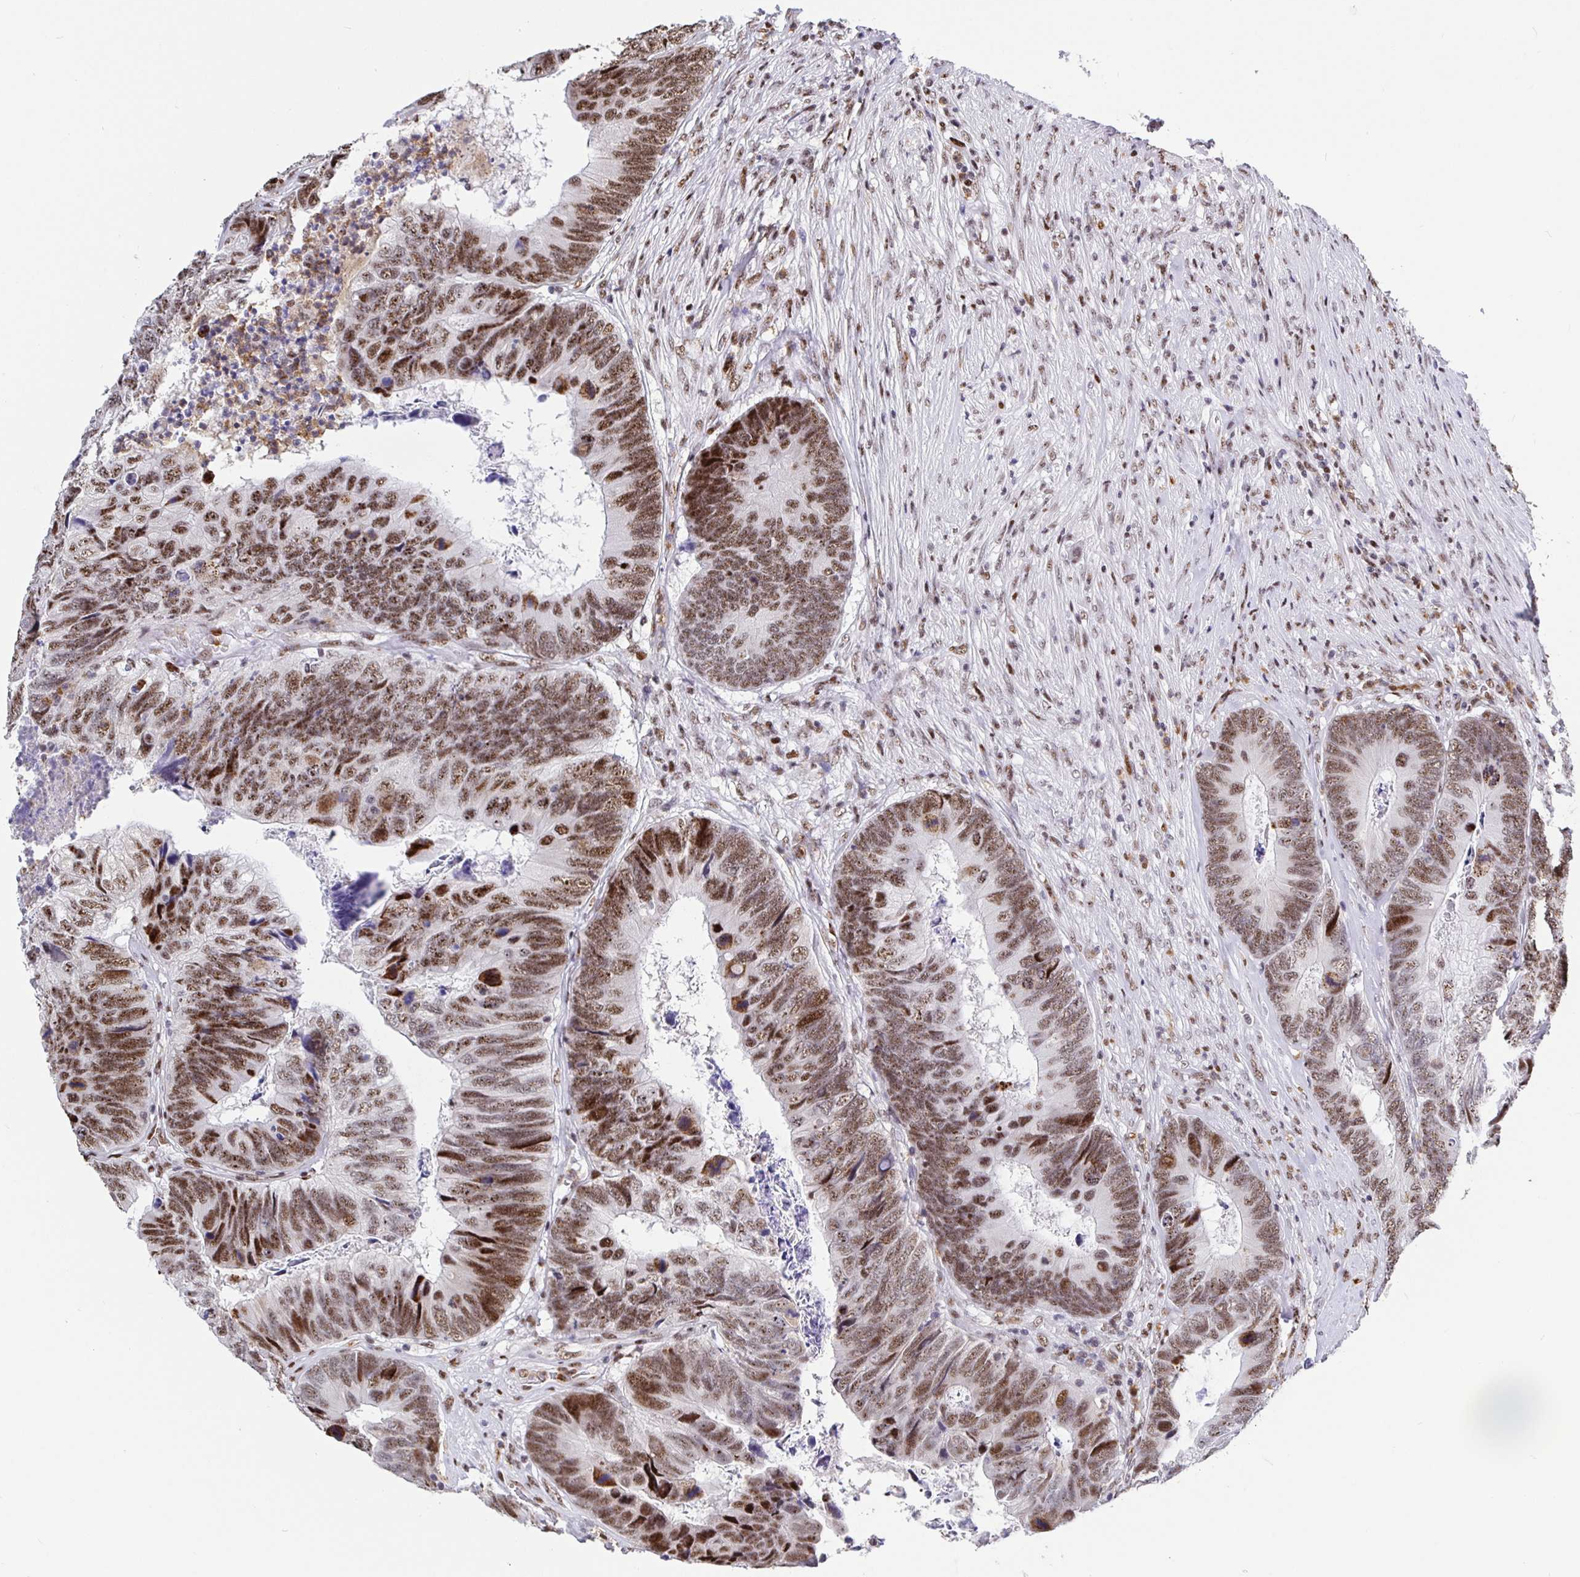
{"staining": {"intensity": "moderate", "quantity": ">75%", "location": "nuclear"}, "tissue": "colorectal cancer", "cell_type": "Tumor cells", "image_type": "cancer", "snomed": [{"axis": "morphology", "description": "Adenocarcinoma, NOS"}, {"axis": "topography", "description": "Colon"}], "caption": "Immunohistochemistry photomicrograph of neoplastic tissue: human colorectal cancer (adenocarcinoma) stained using immunohistochemistry (IHC) exhibits medium levels of moderate protein expression localized specifically in the nuclear of tumor cells, appearing as a nuclear brown color.", "gene": "SETD5", "patient": {"sex": "female", "age": 67}}